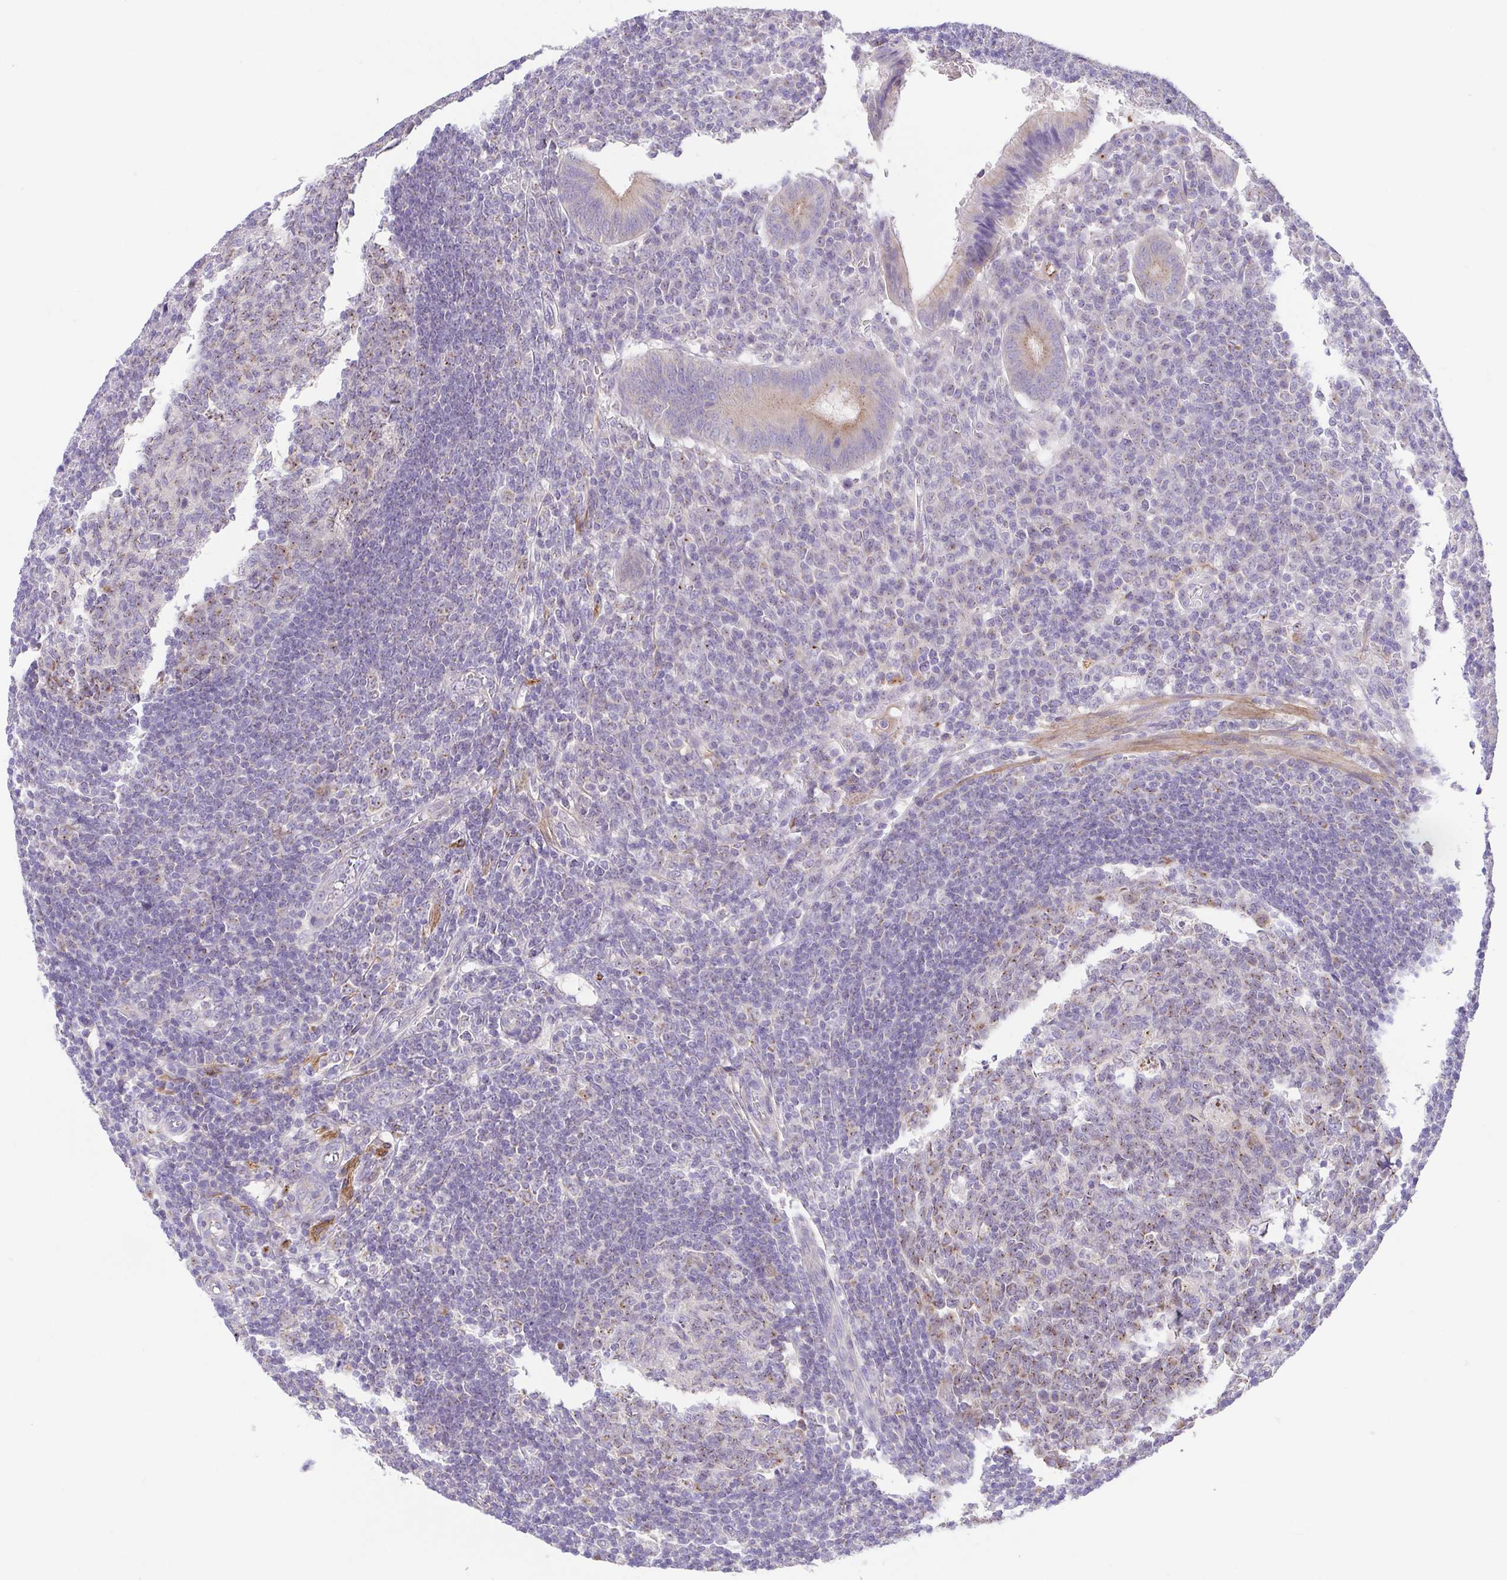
{"staining": {"intensity": "weak", "quantity": "25%-75%", "location": "cytoplasmic/membranous"}, "tissue": "appendix", "cell_type": "Glandular cells", "image_type": "normal", "snomed": [{"axis": "morphology", "description": "Normal tissue, NOS"}, {"axis": "topography", "description": "Appendix"}], "caption": "A high-resolution photomicrograph shows immunohistochemistry (IHC) staining of benign appendix, which demonstrates weak cytoplasmic/membranous positivity in about 25%-75% of glandular cells.", "gene": "SLC13A1", "patient": {"sex": "male", "age": 18}}